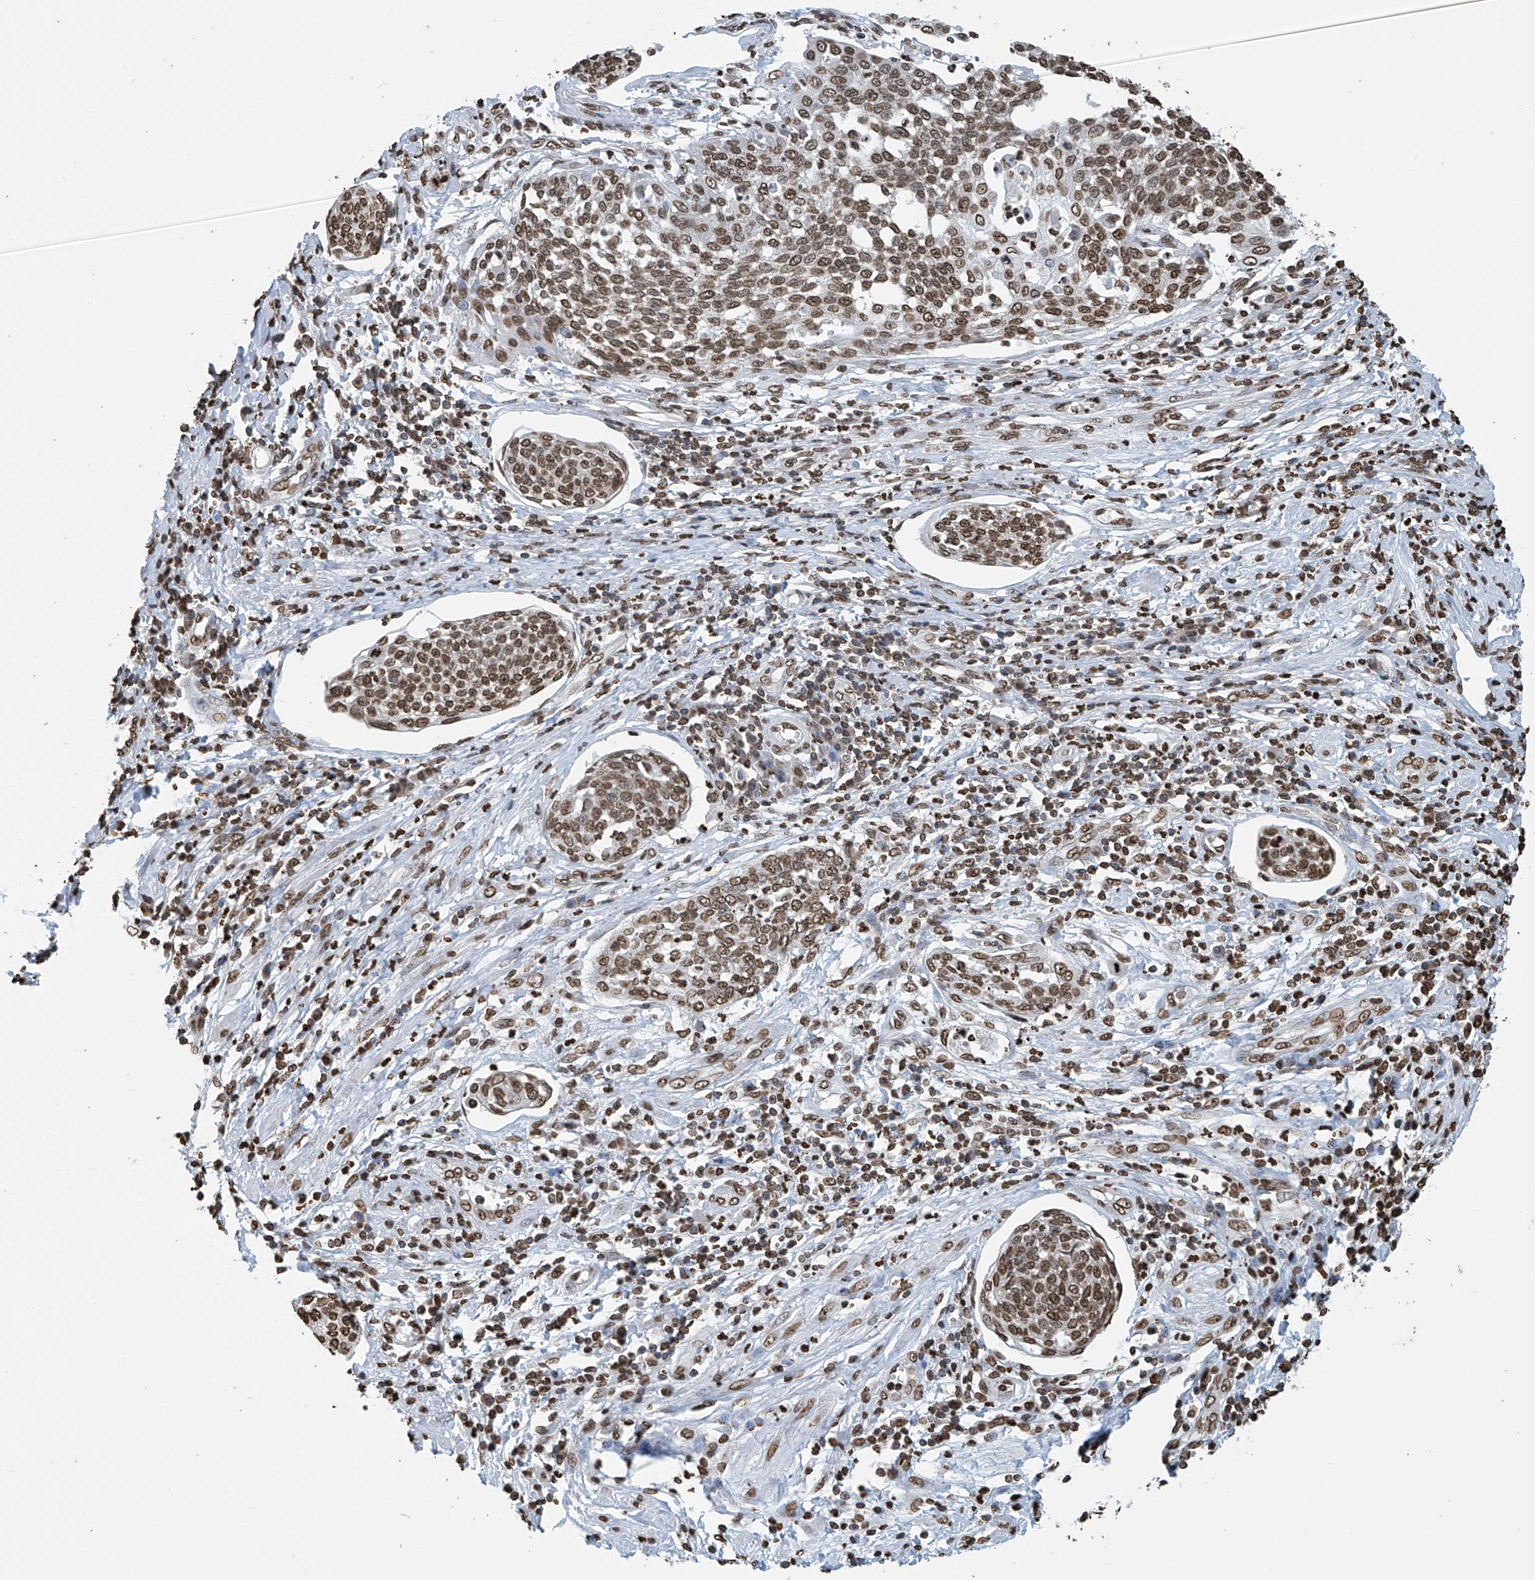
{"staining": {"intensity": "moderate", "quantity": ">75%", "location": "nuclear"}, "tissue": "cervical cancer", "cell_type": "Tumor cells", "image_type": "cancer", "snomed": [{"axis": "morphology", "description": "Squamous cell carcinoma, NOS"}, {"axis": "topography", "description": "Cervix"}], "caption": "A micrograph of cervical cancer (squamous cell carcinoma) stained for a protein displays moderate nuclear brown staining in tumor cells. (Brightfield microscopy of DAB IHC at high magnification).", "gene": "DPPA2", "patient": {"sex": "female", "age": 34}}